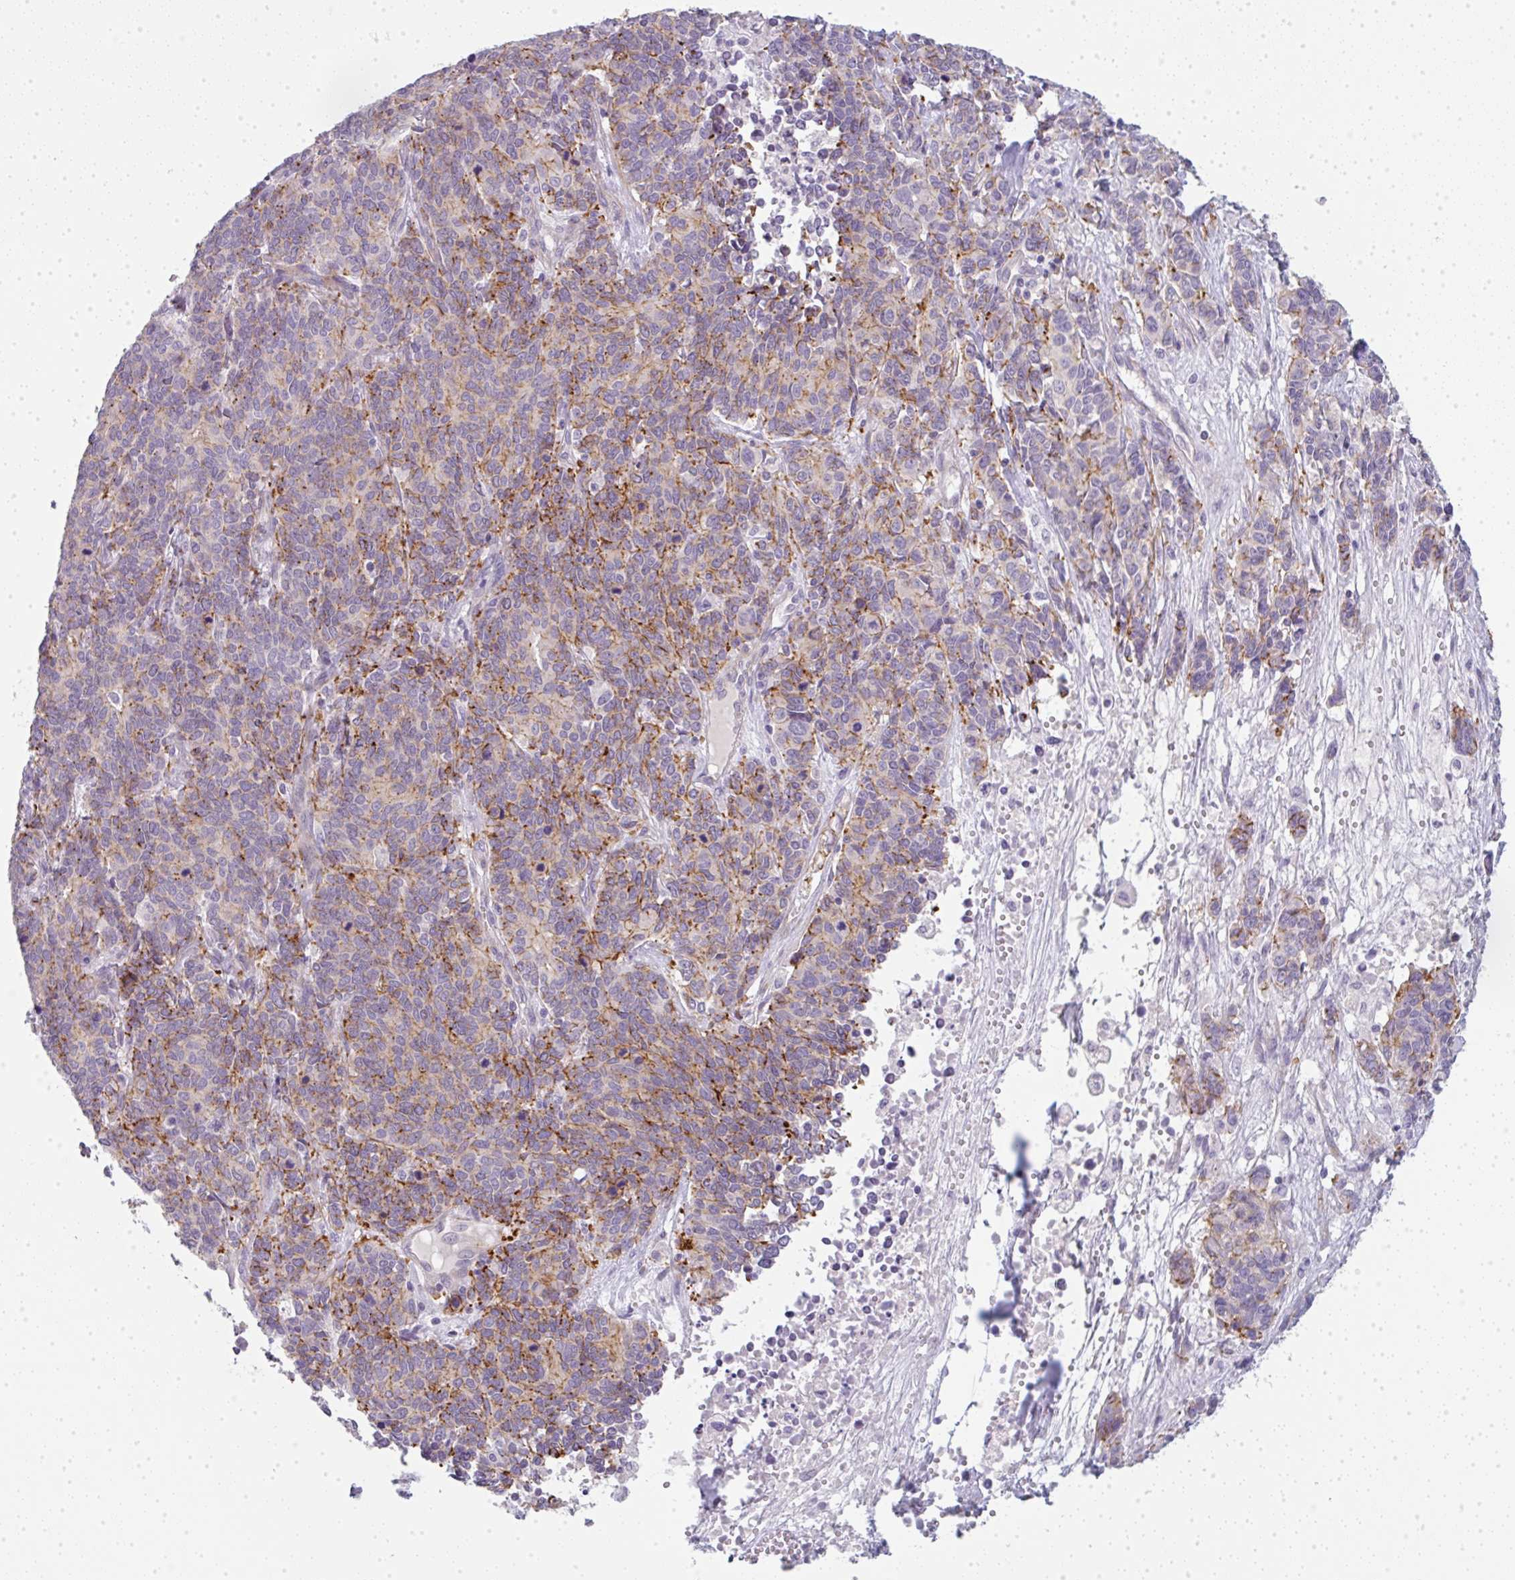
{"staining": {"intensity": "moderate", "quantity": ">75%", "location": "cytoplasmic/membranous"}, "tissue": "cervical cancer", "cell_type": "Tumor cells", "image_type": "cancer", "snomed": [{"axis": "morphology", "description": "Squamous cell carcinoma, NOS"}, {"axis": "topography", "description": "Cervix"}], "caption": "An image of human cervical cancer stained for a protein exhibits moderate cytoplasmic/membranous brown staining in tumor cells.", "gene": "LPAR4", "patient": {"sex": "female", "age": 60}}